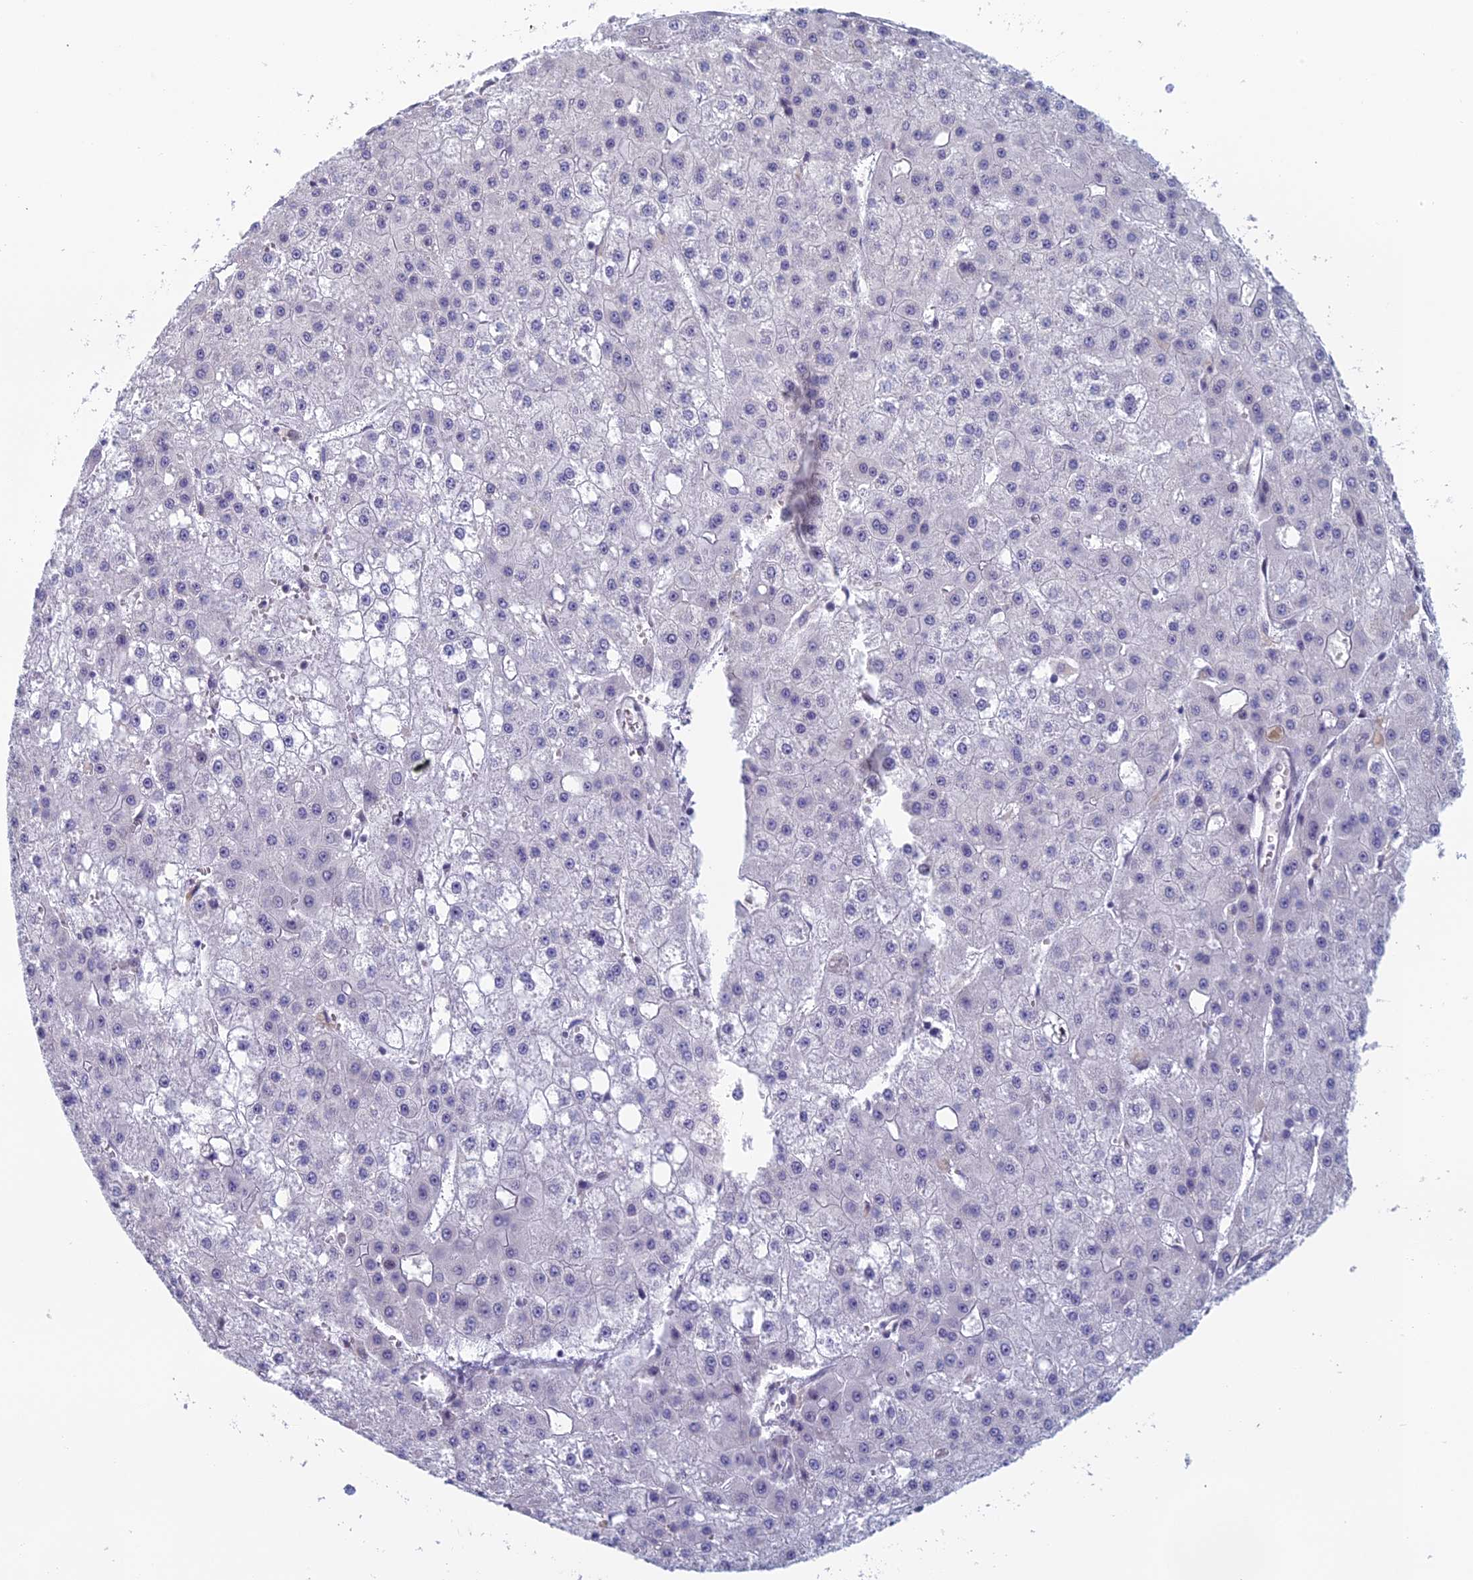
{"staining": {"intensity": "negative", "quantity": "none", "location": "none"}, "tissue": "liver cancer", "cell_type": "Tumor cells", "image_type": "cancer", "snomed": [{"axis": "morphology", "description": "Carcinoma, Hepatocellular, NOS"}, {"axis": "topography", "description": "Liver"}], "caption": "This is a micrograph of immunohistochemistry (IHC) staining of liver cancer, which shows no expression in tumor cells.", "gene": "RGS17", "patient": {"sex": "male", "age": 47}}